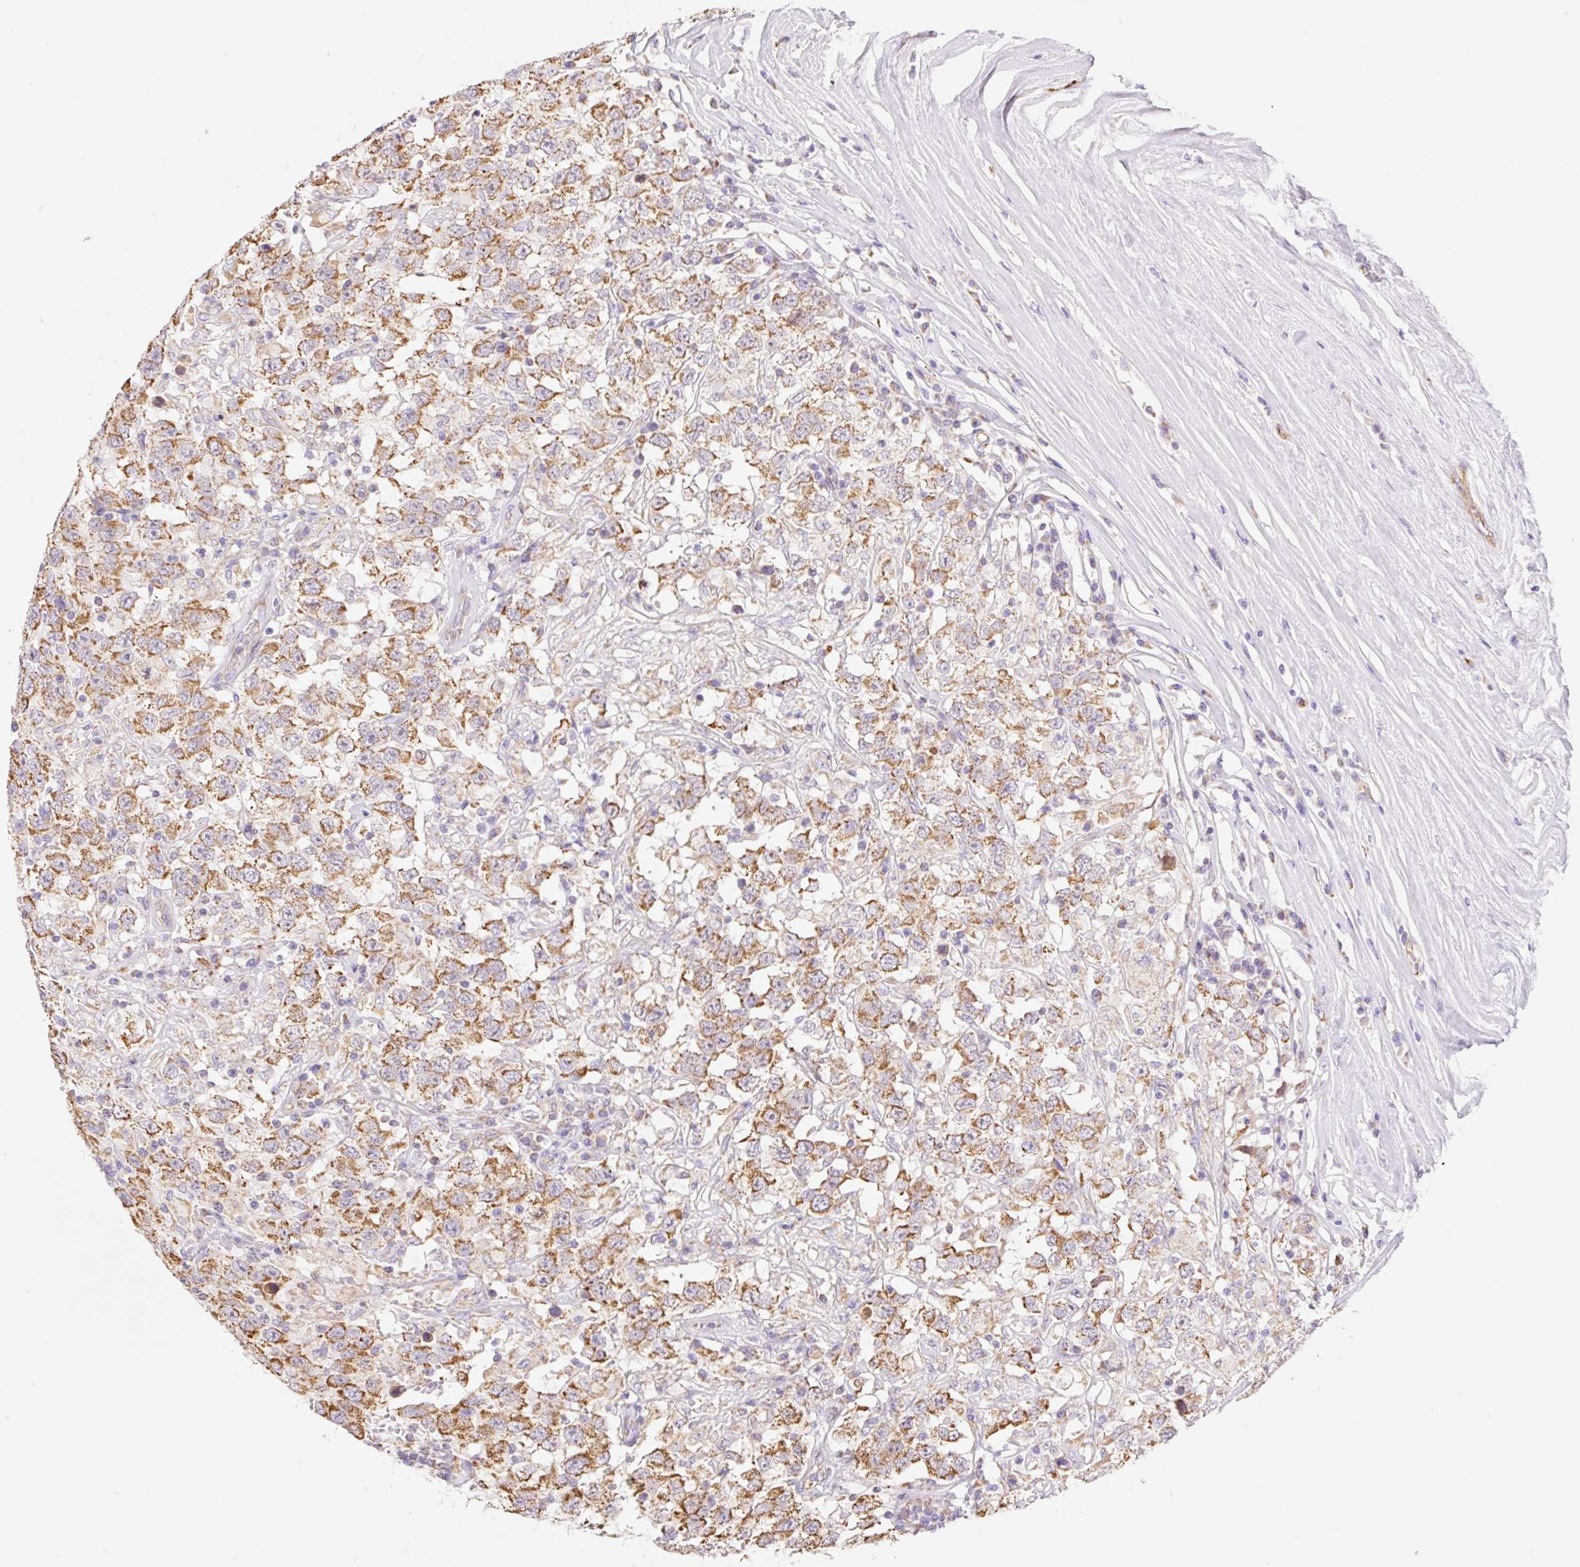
{"staining": {"intensity": "moderate", "quantity": ">75%", "location": "cytoplasmic/membranous"}, "tissue": "testis cancer", "cell_type": "Tumor cells", "image_type": "cancer", "snomed": [{"axis": "morphology", "description": "Seminoma, NOS"}, {"axis": "topography", "description": "Testis"}], "caption": "Moderate cytoplasmic/membranous protein expression is present in approximately >75% of tumor cells in testis seminoma.", "gene": "ESAM", "patient": {"sex": "male", "age": 41}}